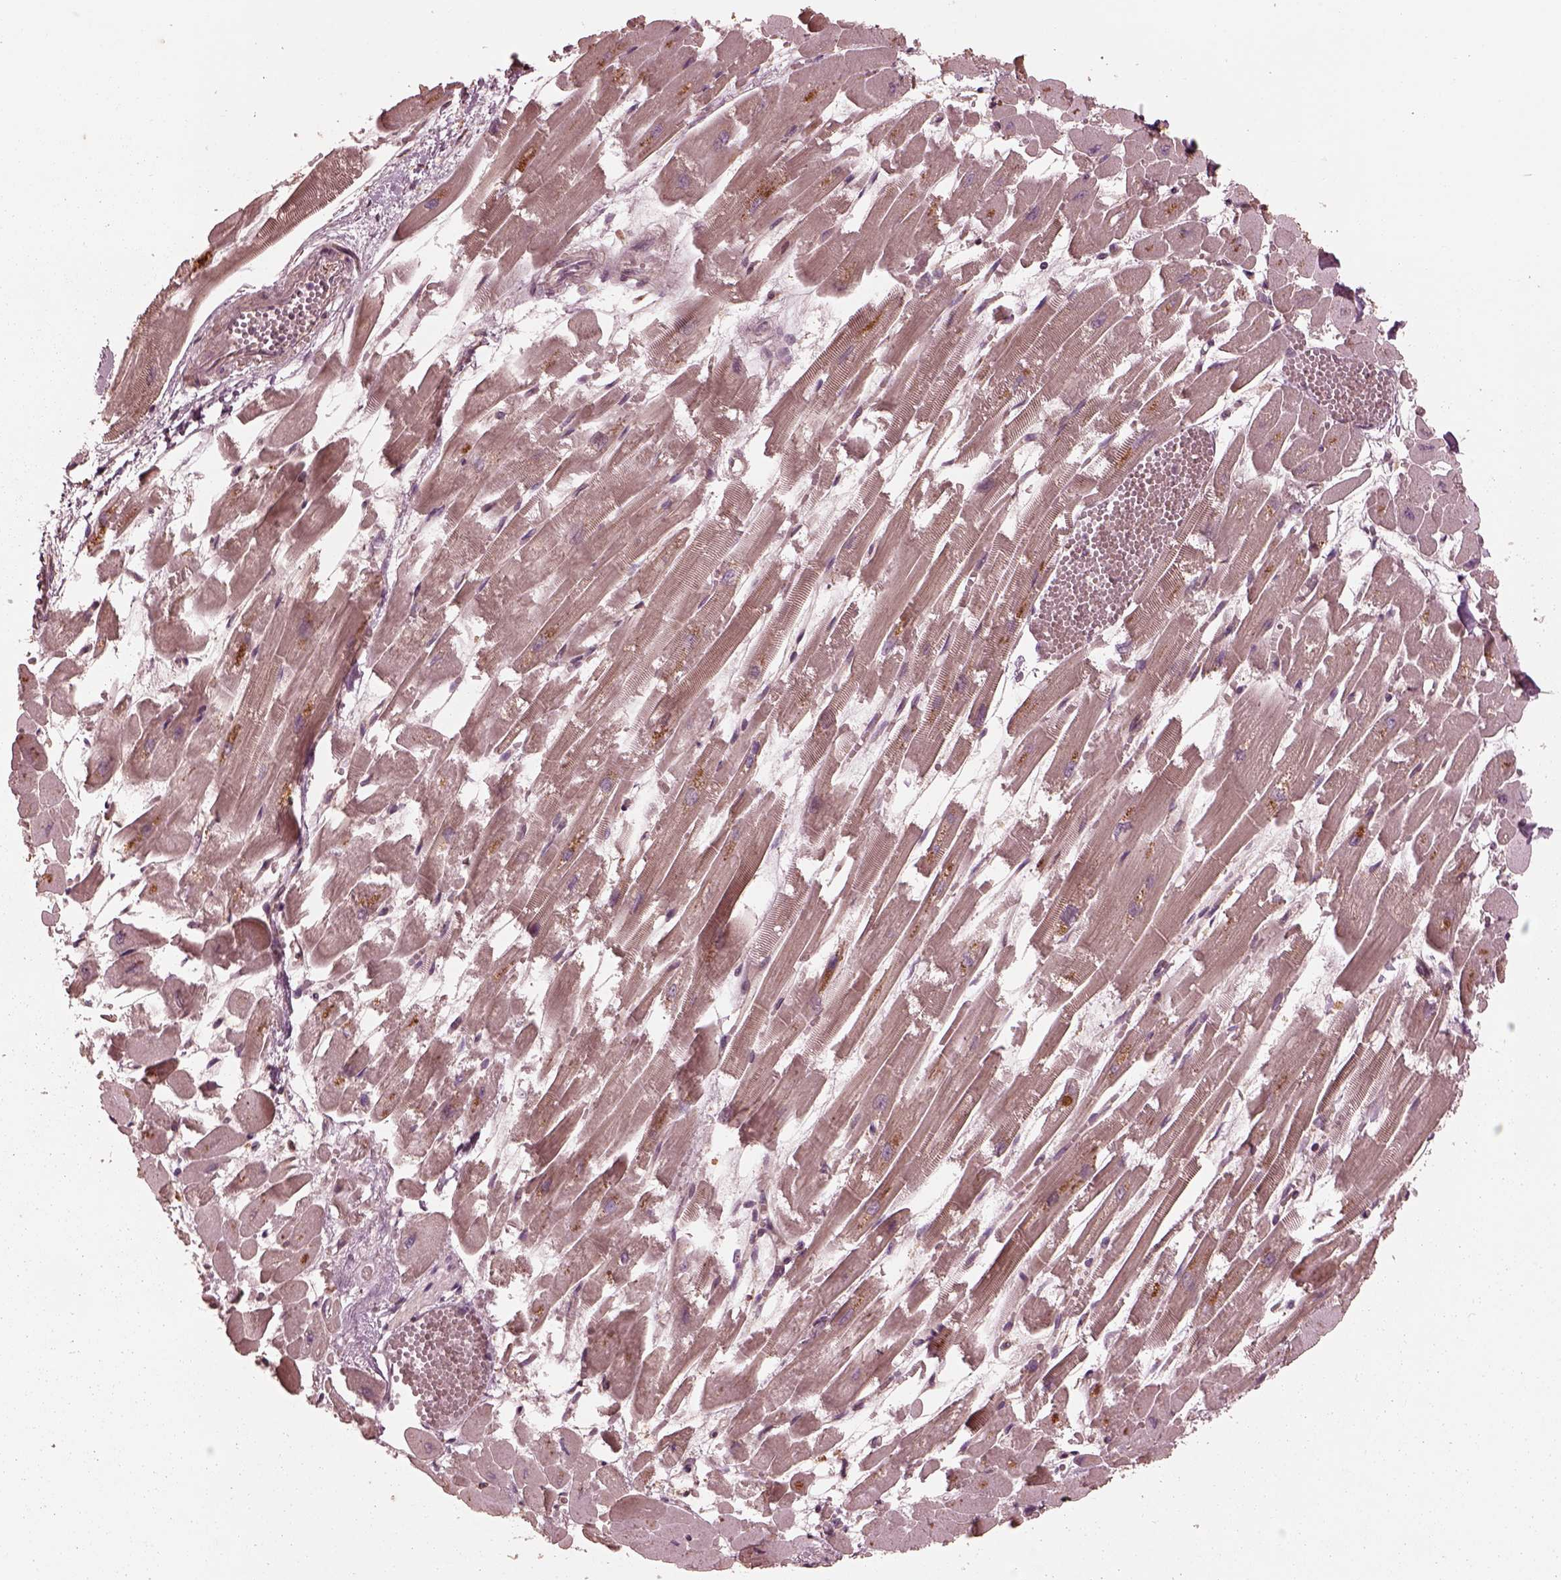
{"staining": {"intensity": "negative", "quantity": "none", "location": "none"}, "tissue": "heart muscle", "cell_type": "Cardiomyocytes", "image_type": "normal", "snomed": [{"axis": "morphology", "description": "Normal tissue, NOS"}, {"axis": "topography", "description": "Heart"}], "caption": "The photomicrograph demonstrates no significant expression in cardiomyocytes of heart muscle. (Stains: DAB immunohistochemistry with hematoxylin counter stain, Microscopy: brightfield microscopy at high magnification).", "gene": "PIK3R2", "patient": {"sex": "female", "age": 52}}